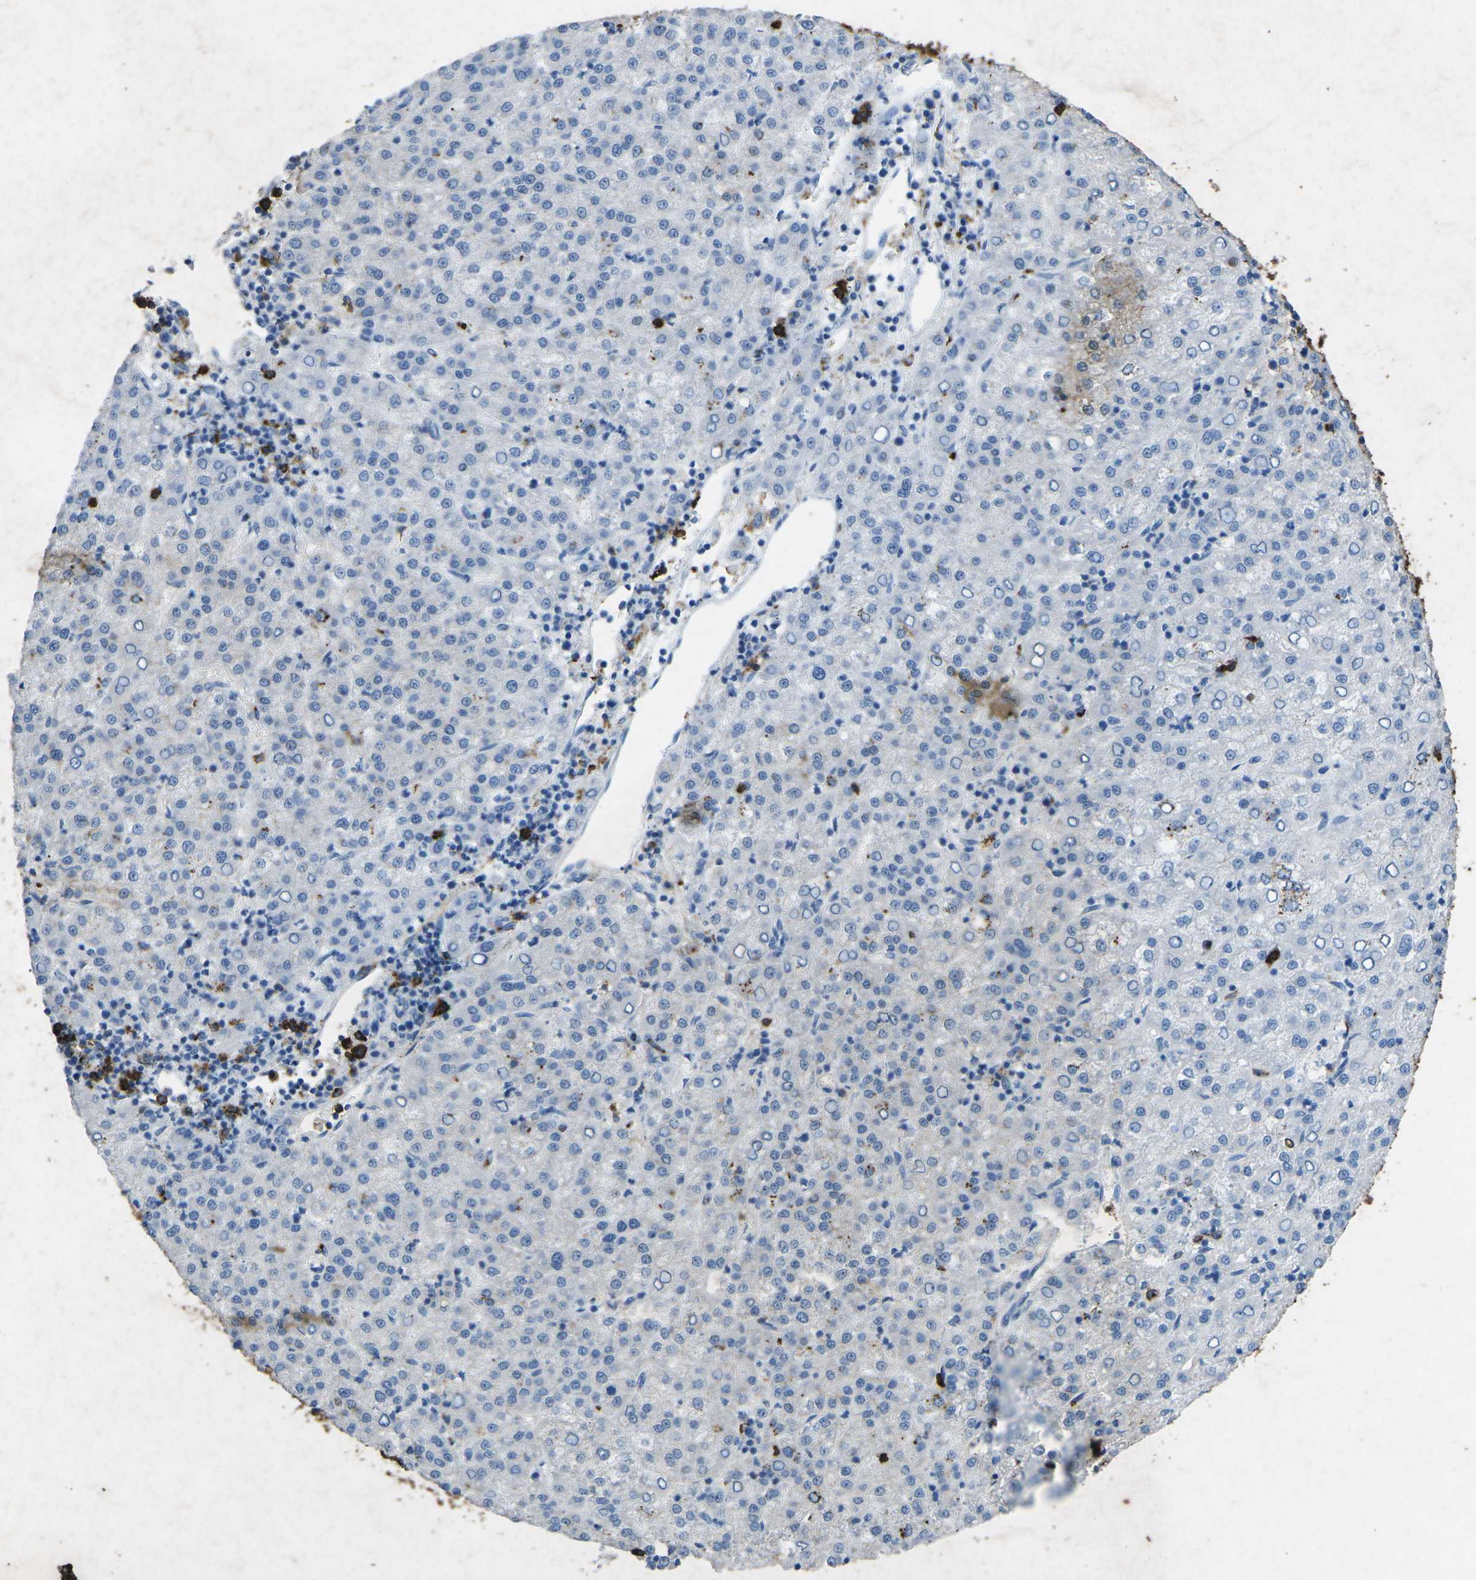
{"staining": {"intensity": "negative", "quantity": "none", "location": "none"}, "tissue": "liver cancer", "cell_type": "Tumor cells", "image_type": "cancer", "snomed": [{"axis": "morphology", "description": "Carcinoma, Hepatocellular, NOS"}, {"axis": "topography", "description": "Liver"}], "caption": "Tumor cells show no significant protein expression in liver cancer (hepatocellular carcinoma).", "gene": "CTAGE1", "patient": {"sex": "female", "age": 58}}